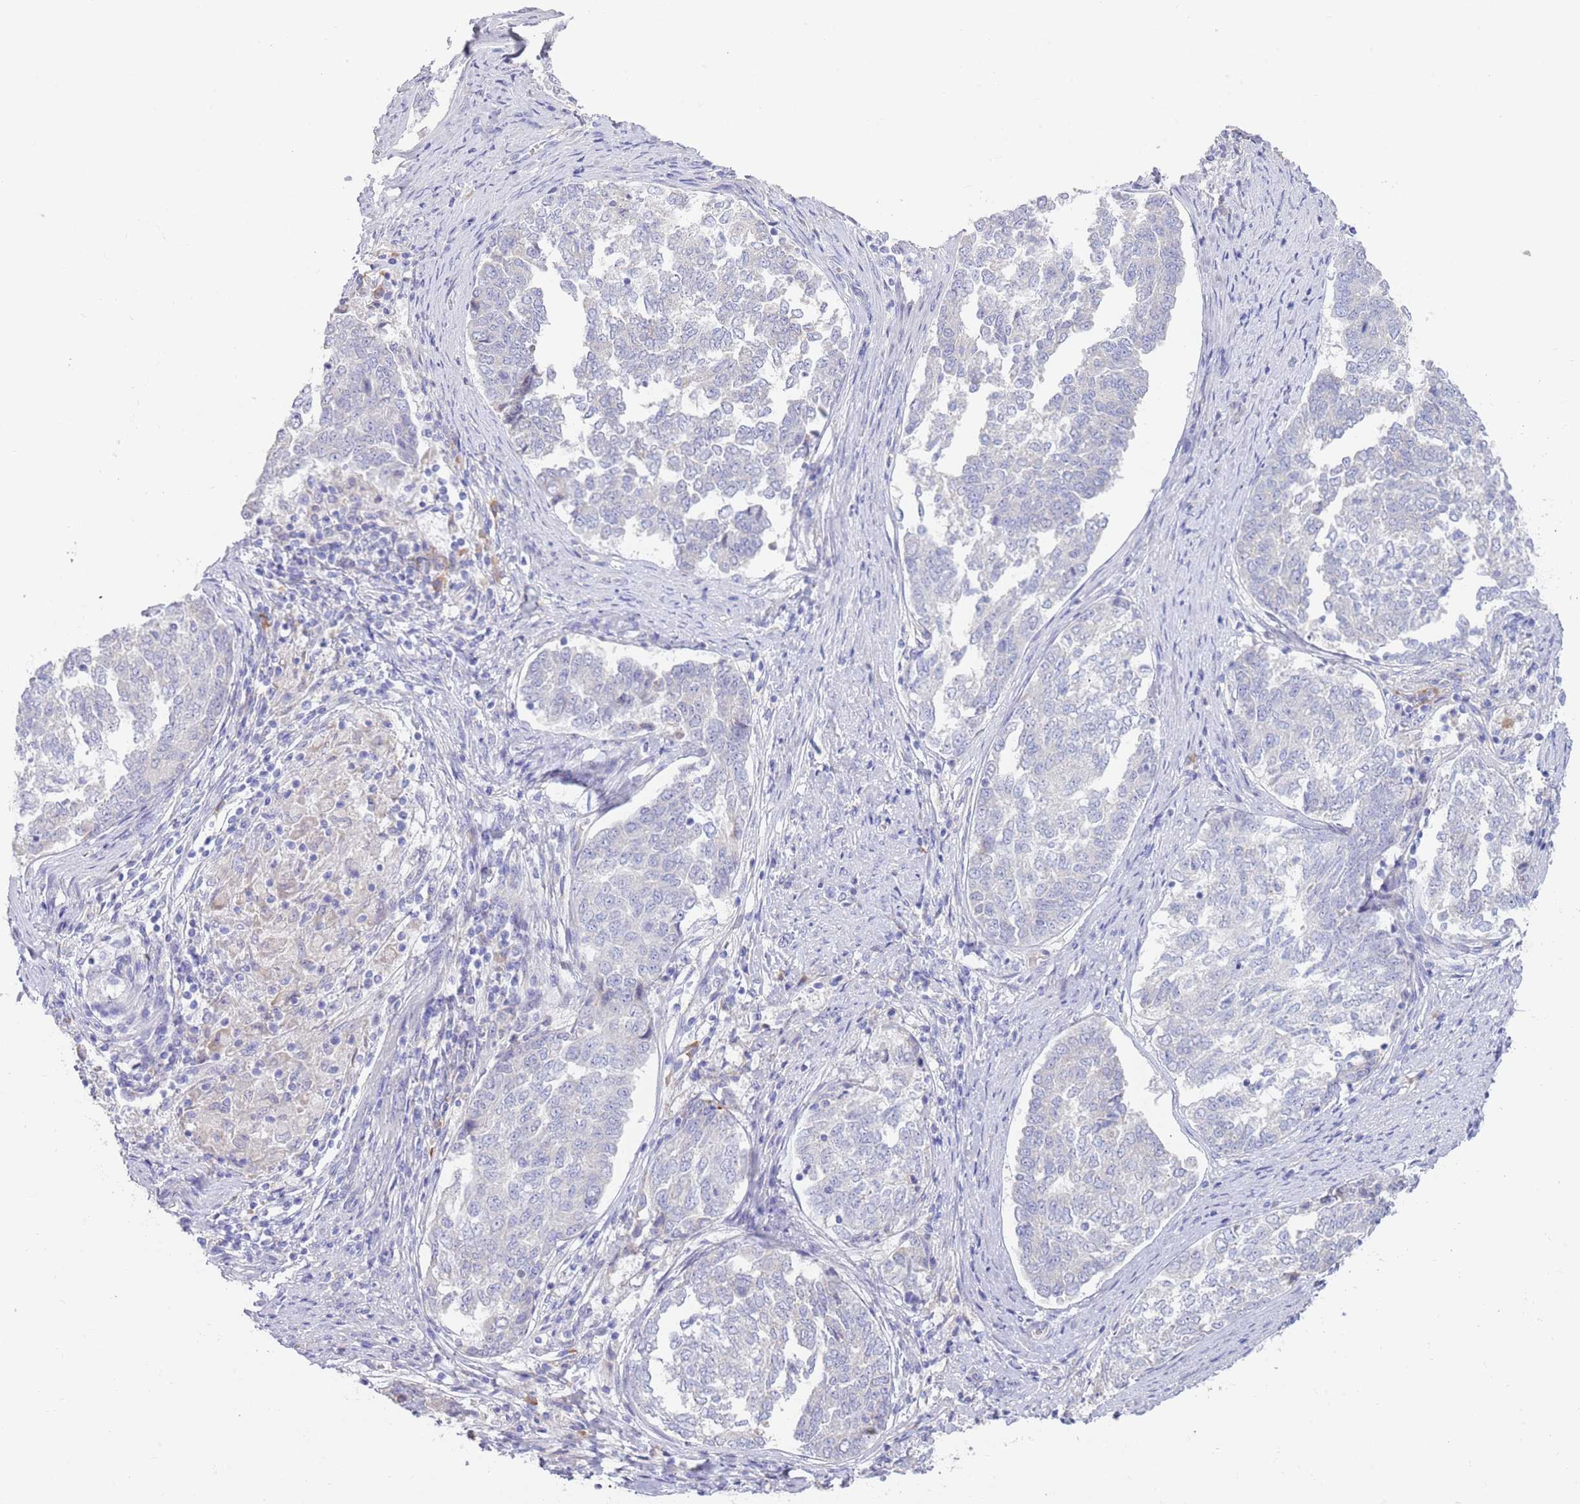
{"staining": {"intensity": "negative", "quantity": "none", "location": "none"}, "tissue": "endometrial cancer", "cell_type": "Tumor cells", "image_type": "cancer", "snomed": [{"axis": "morphology", "description": "Adenocarcinoma, NOS"}, {"axis": "topography", "description": "Endometrium"}], "caption": "Immunohistochemistry (IHC) histopathology image of neoplastic tissue: adenocarcinoma (endometrial) stained with DAB reveals no significant protein positivity in tumor cells.", "gene": "CCDC149", "patient": {"sex": "female", "age": 80}}